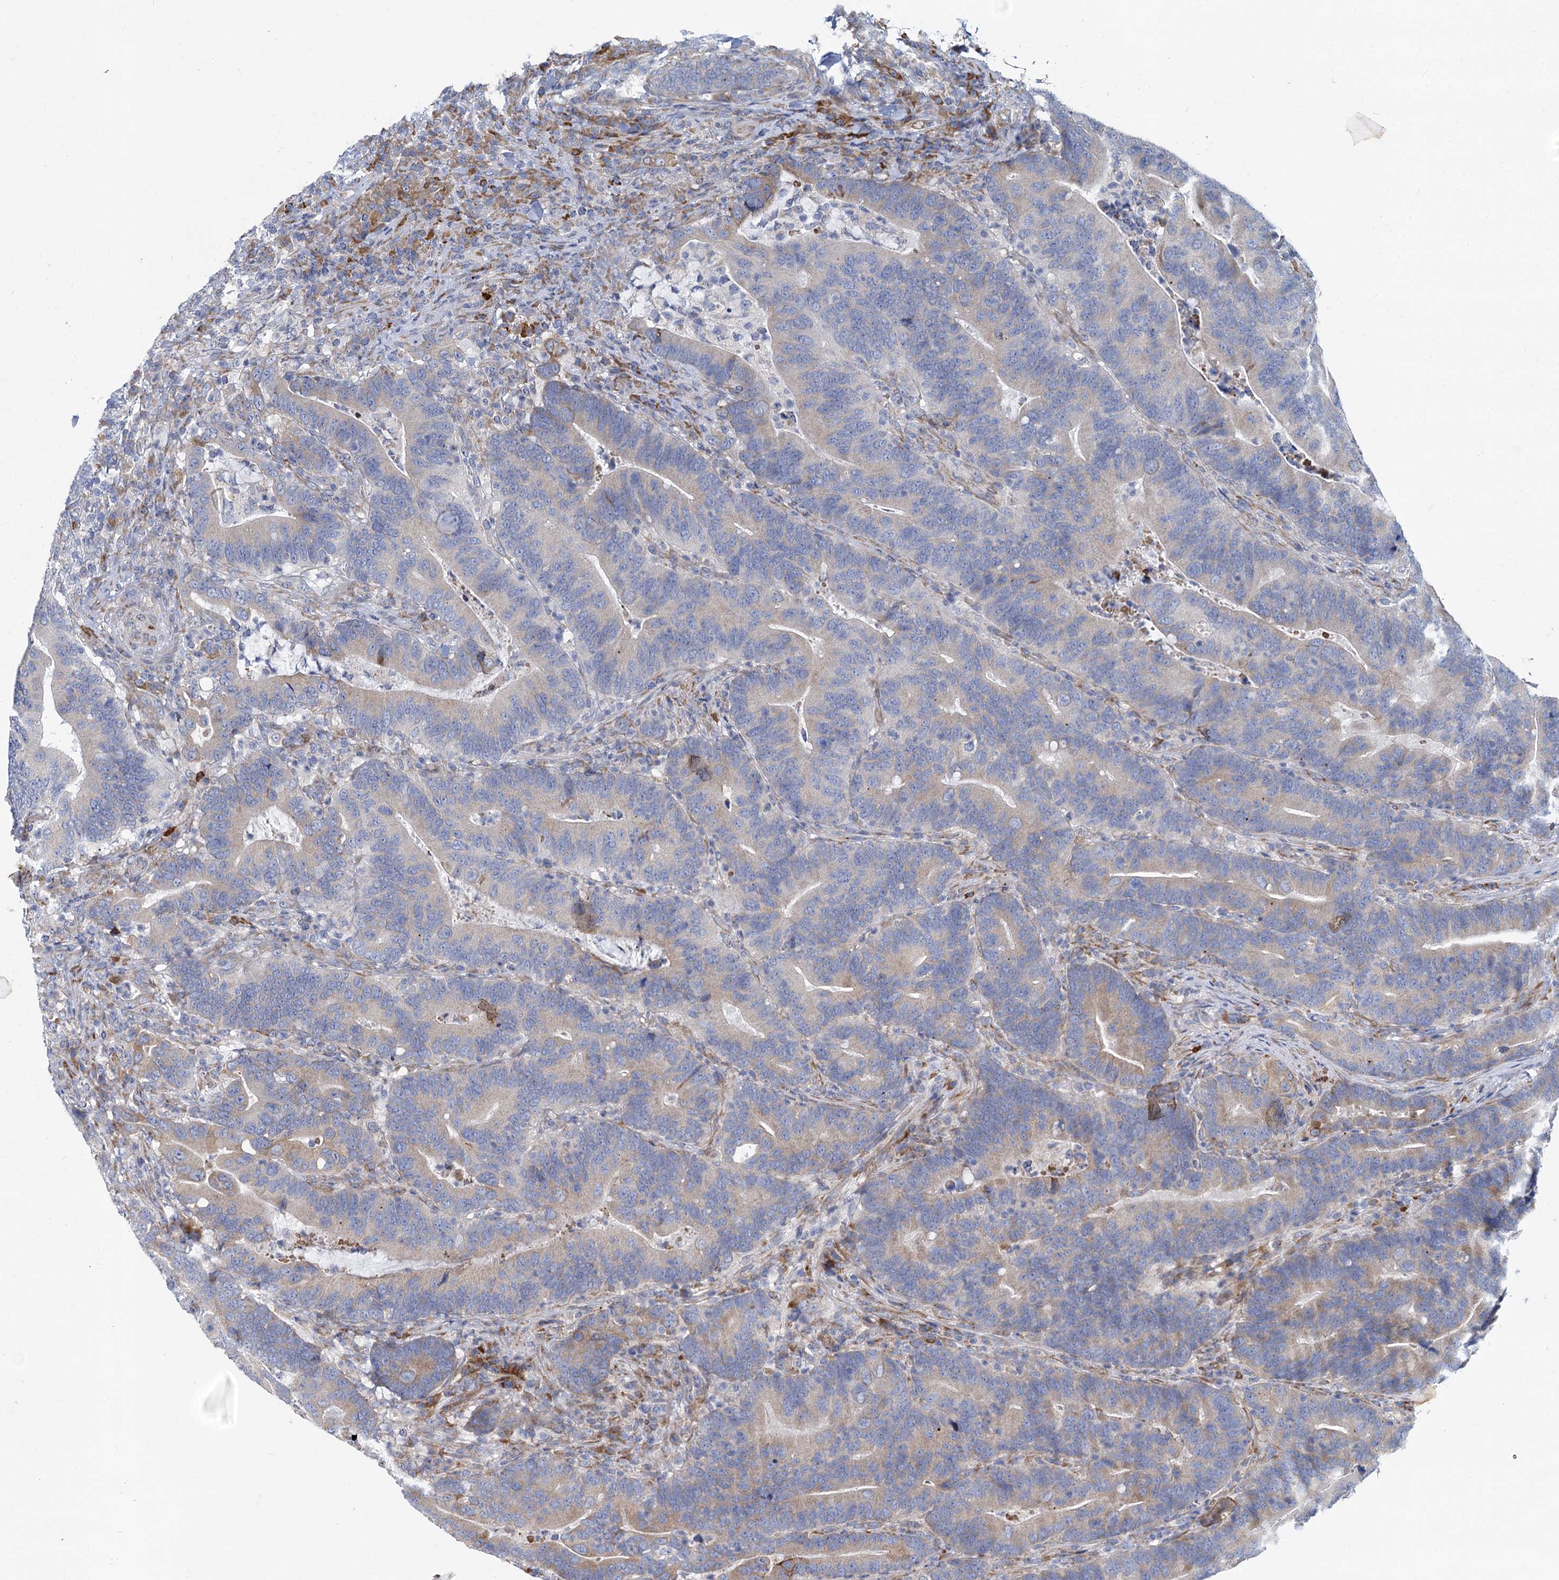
{"staining": {"intensity": "weak", "quantity": "<25%", "location": "cytoplasmic/membranous"}, "tissue": "colorectal cancer", "cell_type": "Tumor cells", "image_type": "cancer", "snomed": [{"axis": "morphology", "description": "Adenocarcinoma, NOS"}, {"axis": "topography", "description": "Colon"}], "caption": "High power microscopy histopathology image of an IHC image of adenocarcinoma (colorectal), revealing no significant staining in tumor cells.", "gene": "PRSS35", "patient": {"sex": "female", "age": 66}}